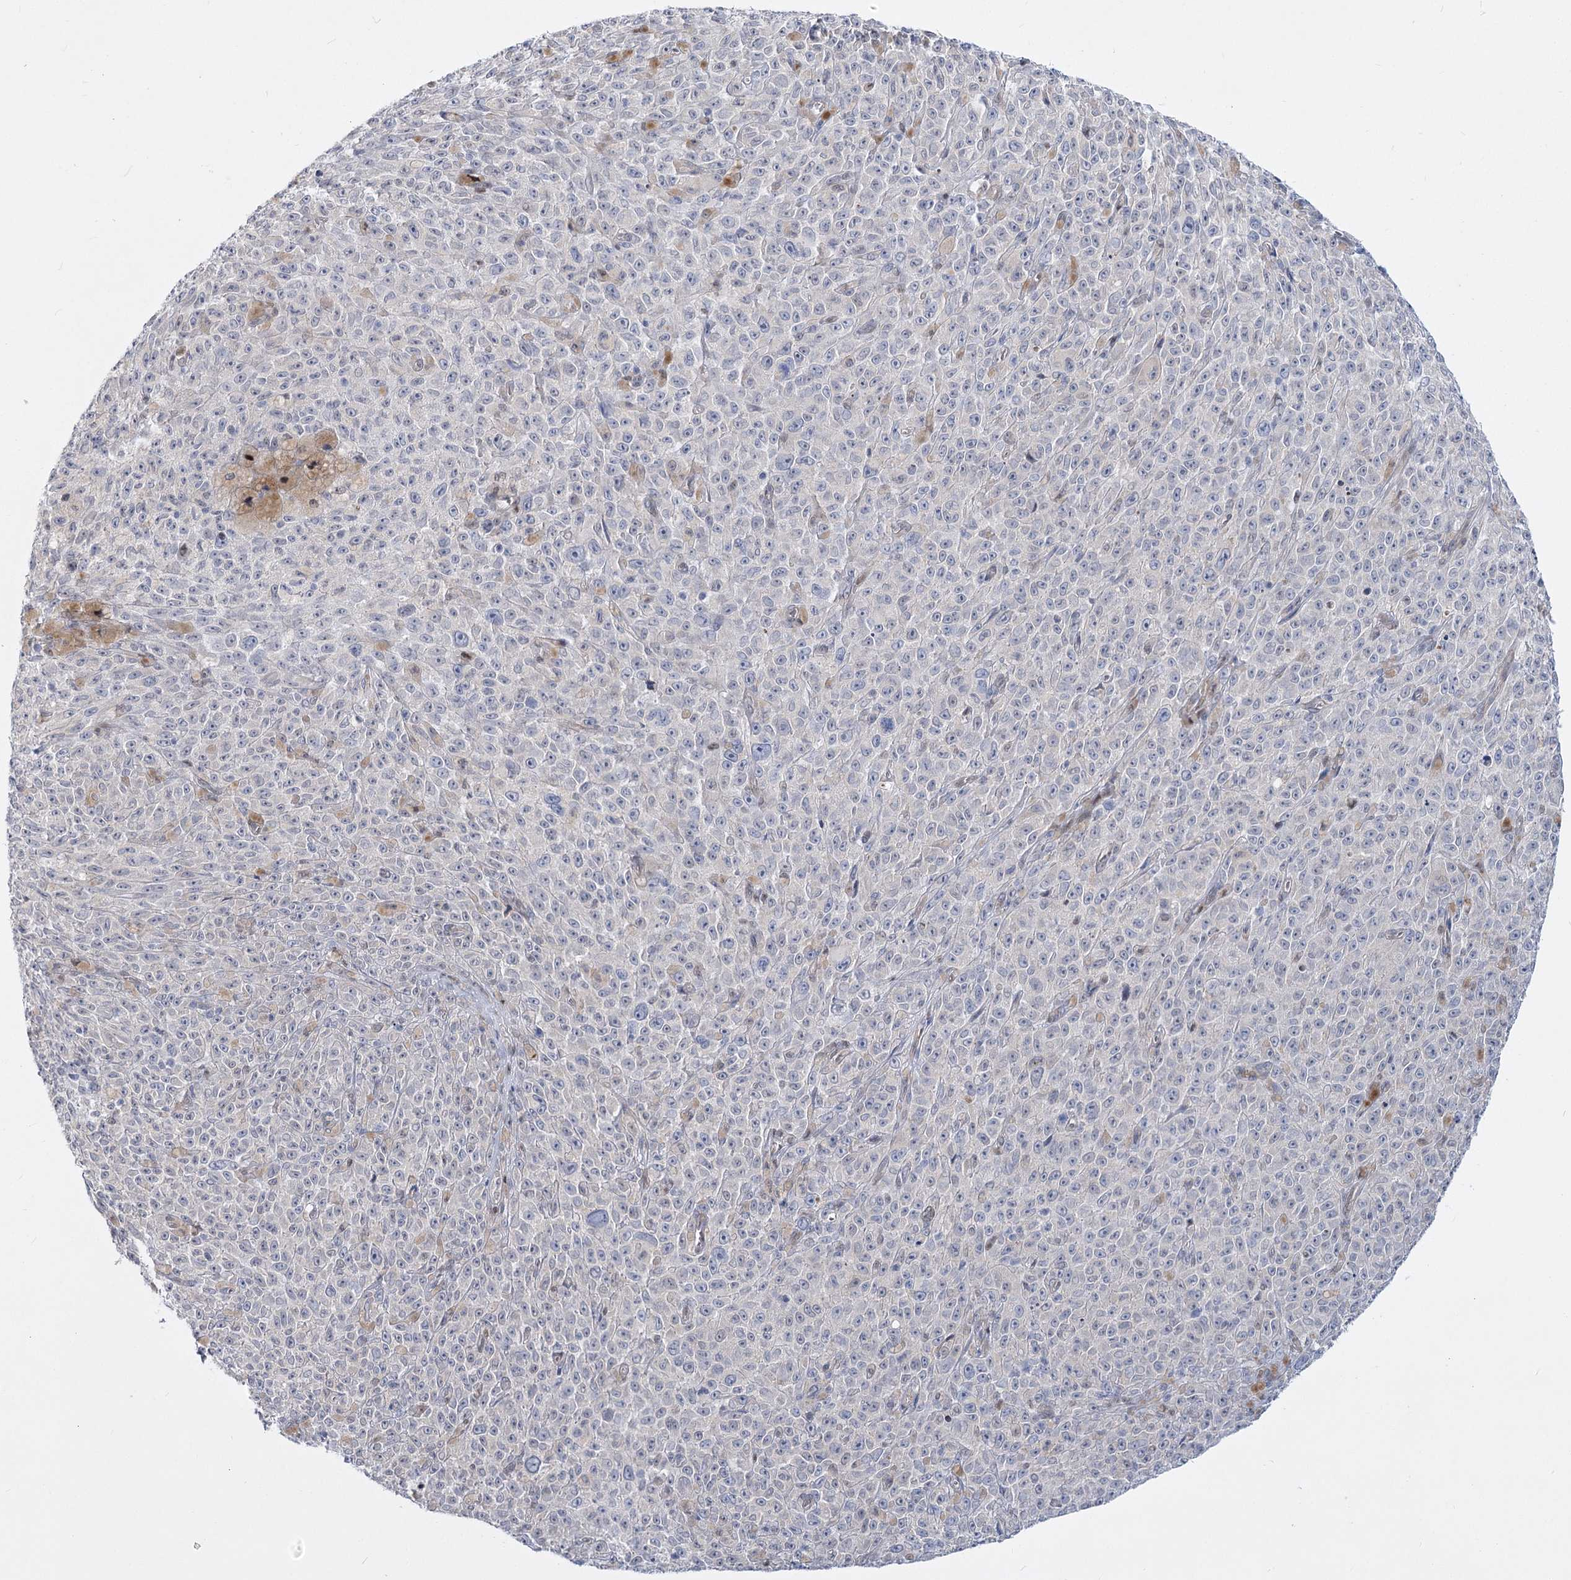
{"staining": {"intensity": "negative", "quantity": "none", "location": "none"}, "tissue": "melanoma", "cell_type": "Tumor cells", "image_type": "cancer", "snomed": [{"axis": "morphology", "description": "Malignant melanoma, NOS"}, {"axis": "topography", "description": "Skin"}], "caption": "Tumor cells are negative for brown protein staining in melanoma.", "gene": "ARSI", "patient": {"sex": "female", "age": 82}}